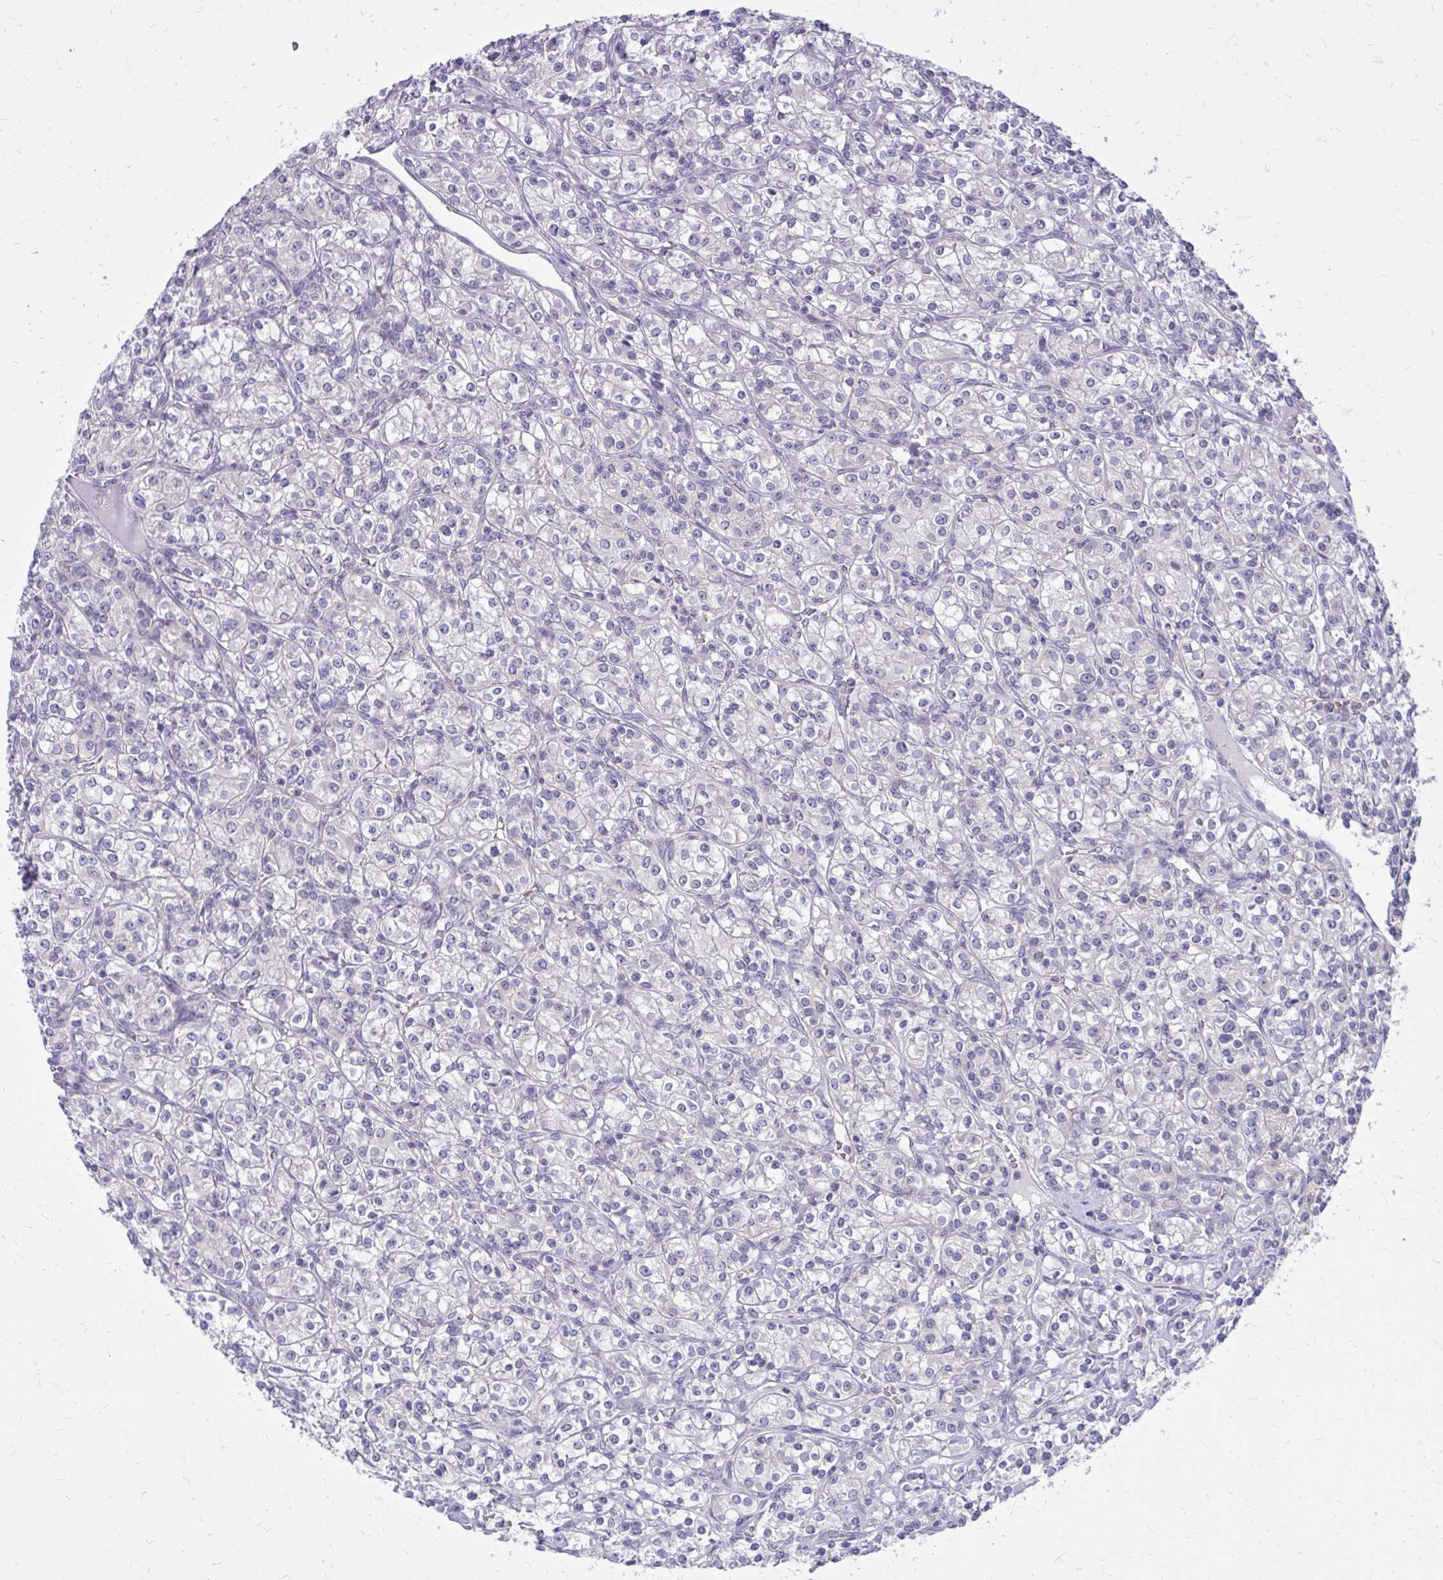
{"staining": {"intensity": "negative", "quantity": "none", "location": "none"}, "tissue": "renal cancer", "cell_type": "Tumor cells", "image_type": "cancer", "snomed": [{"axis": "morphology", "description": "Adenocarcinoma, NOS"}, {"axis": "topography", "description": "Kidney"}], "caption": "Protein analysis of adenocarcinoma (renal) exhibits no significant positivity in tumor cells.", "gene": "DPY19L1", "patient": {"sex": "male", "age": 77}}